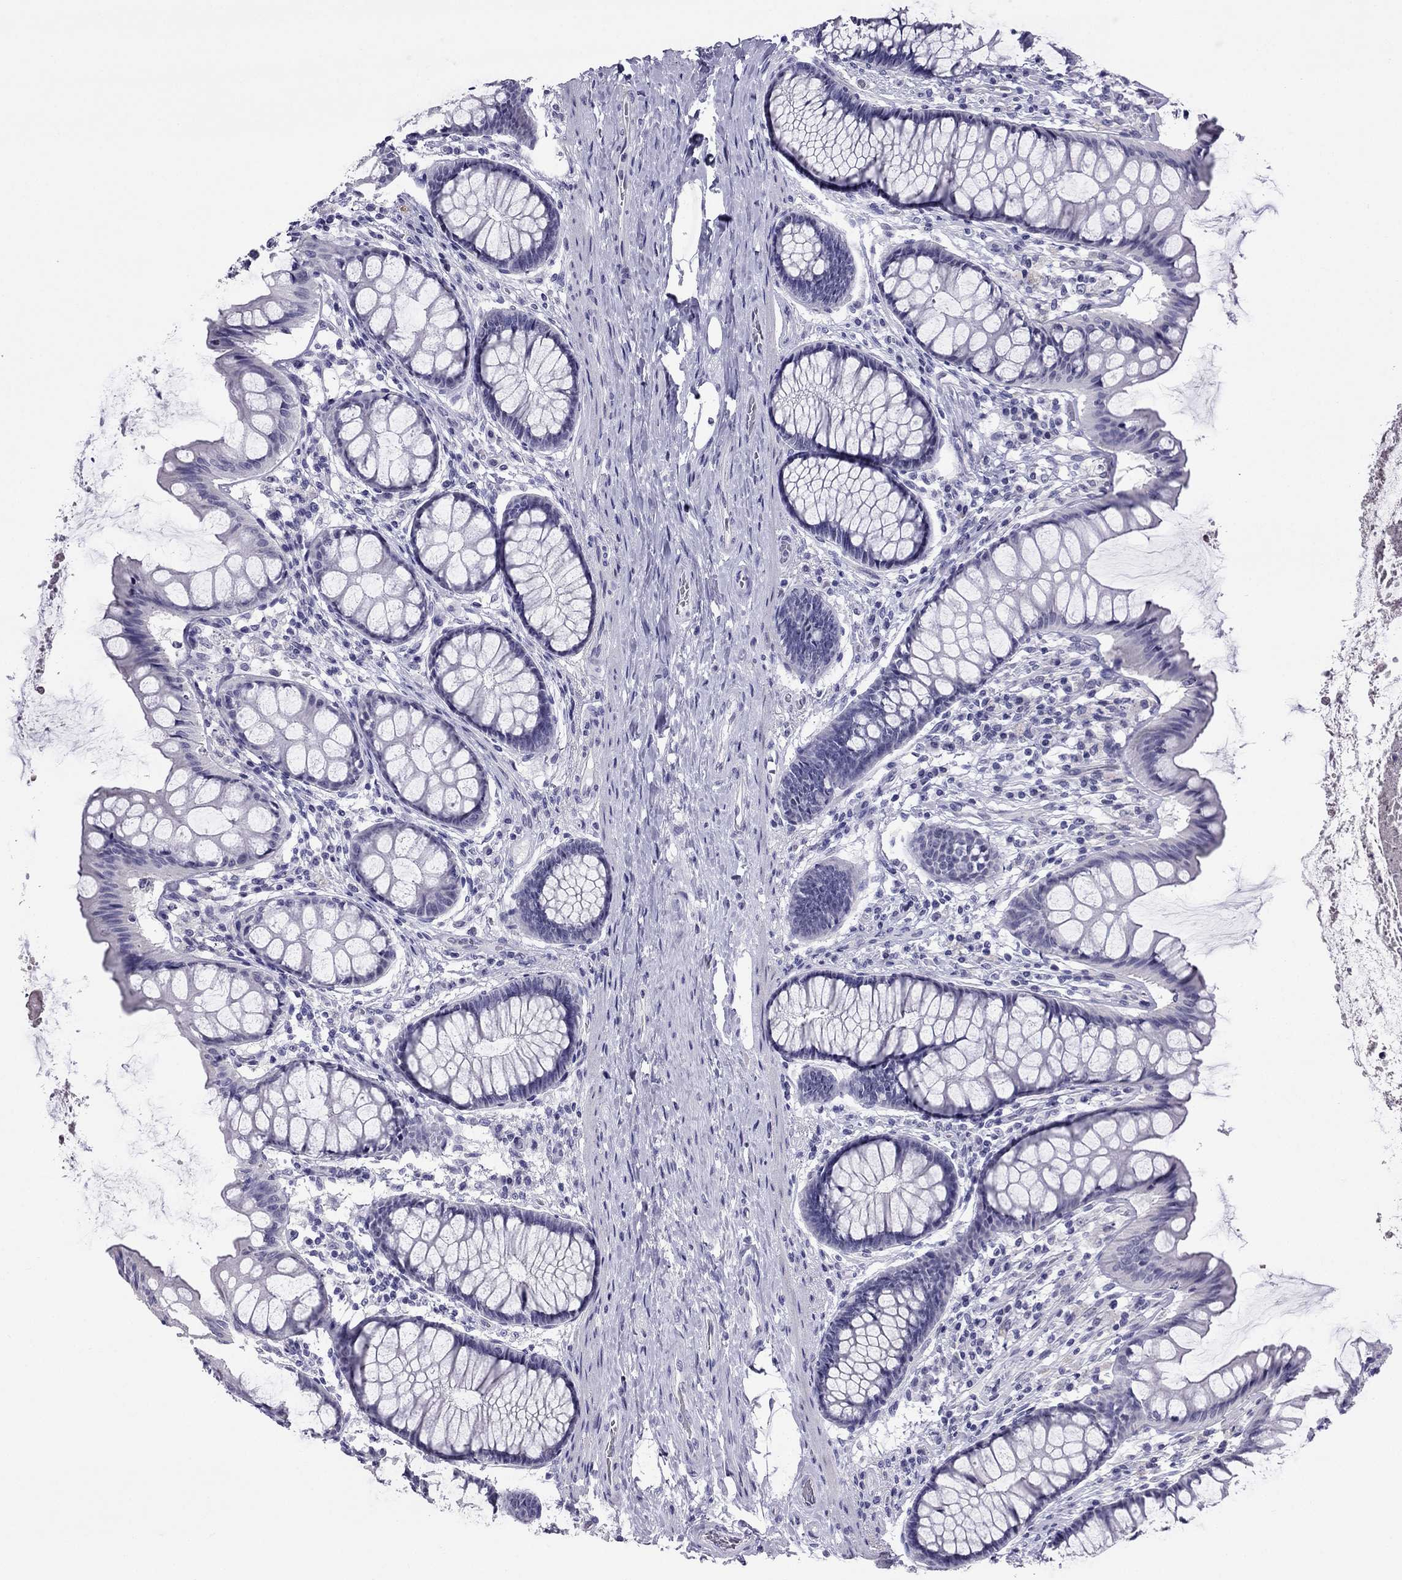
{"staining": {"intensity": "negative", "quantity": "none", "location": "none"}, "tissue": "colon", "cell_type": "Endothelial cells", "image_type": "normal", "snomed": [{"axis": "morphology", "description": "Normal tissue, NOS"}, {"axis": "topography", "description": "Colon"}], "caption": "This is a histopathology image of immunohistochemistry staining of normal colon, which shows no staining in endothelial cells.", "gene": "CROCC2", "patient": {"sex": "female", "age": 65}}